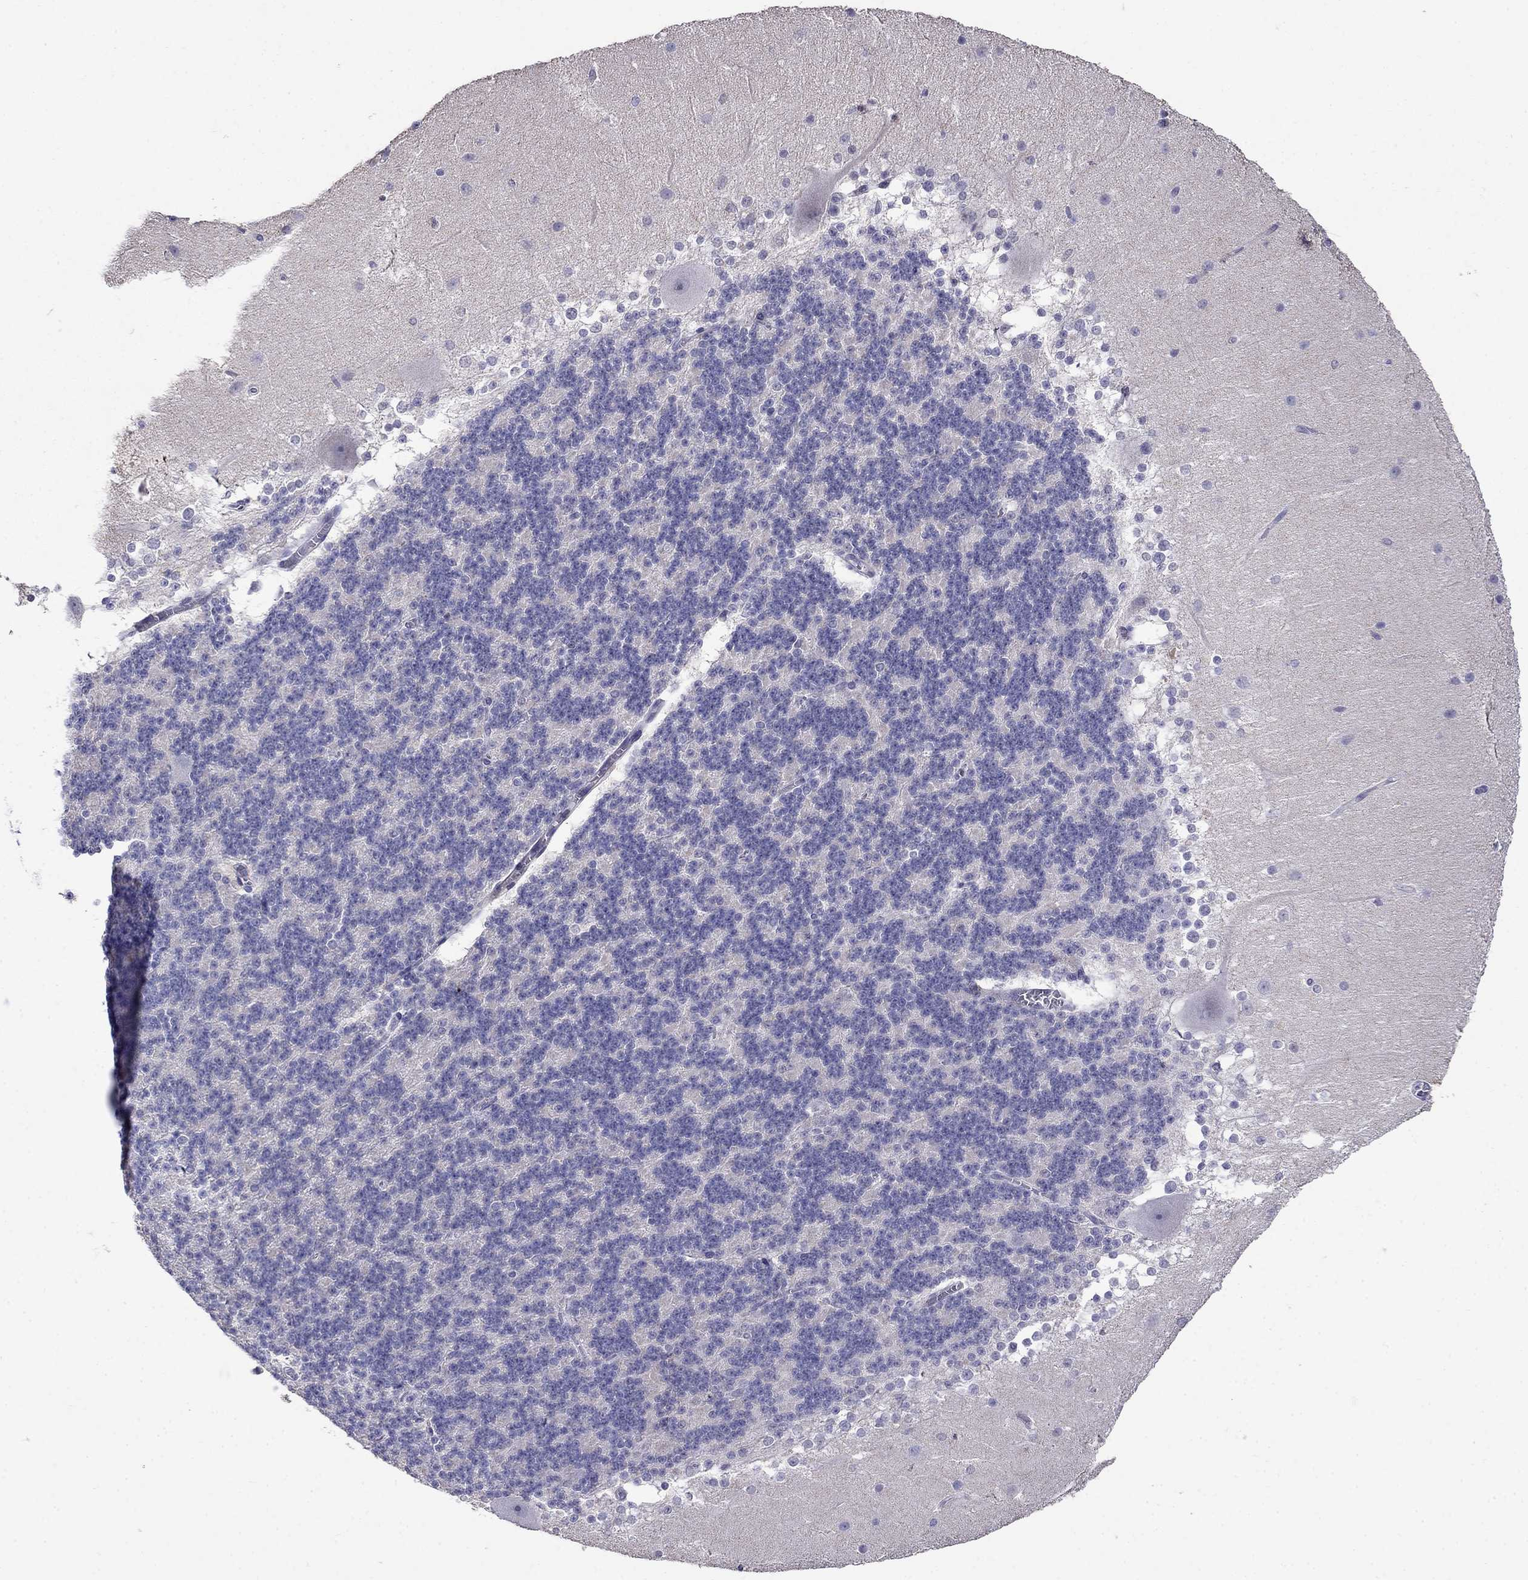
{"staining": {"intensity": "negative", "quantity": "none", "location": "none"}, "tissue": "cerebellum", "cell_type": "Cells in granular layer", "image_type": "normal", "snomed": [{"axis": "morphology", "description": "Normal tissue, NOS"}, {"axis": "topography", "description": "Cerebellum"}], "caption": "Immunohistochemistry (IHC) histopathology image of normal cerebellum: cerebellum stained with DAB (3,3'-diaminobenzidine) demonstrates no significant protein staining in cells in granular layer.", "gene": "CD8B", "patient": {"sex": "female", "age": 19}}